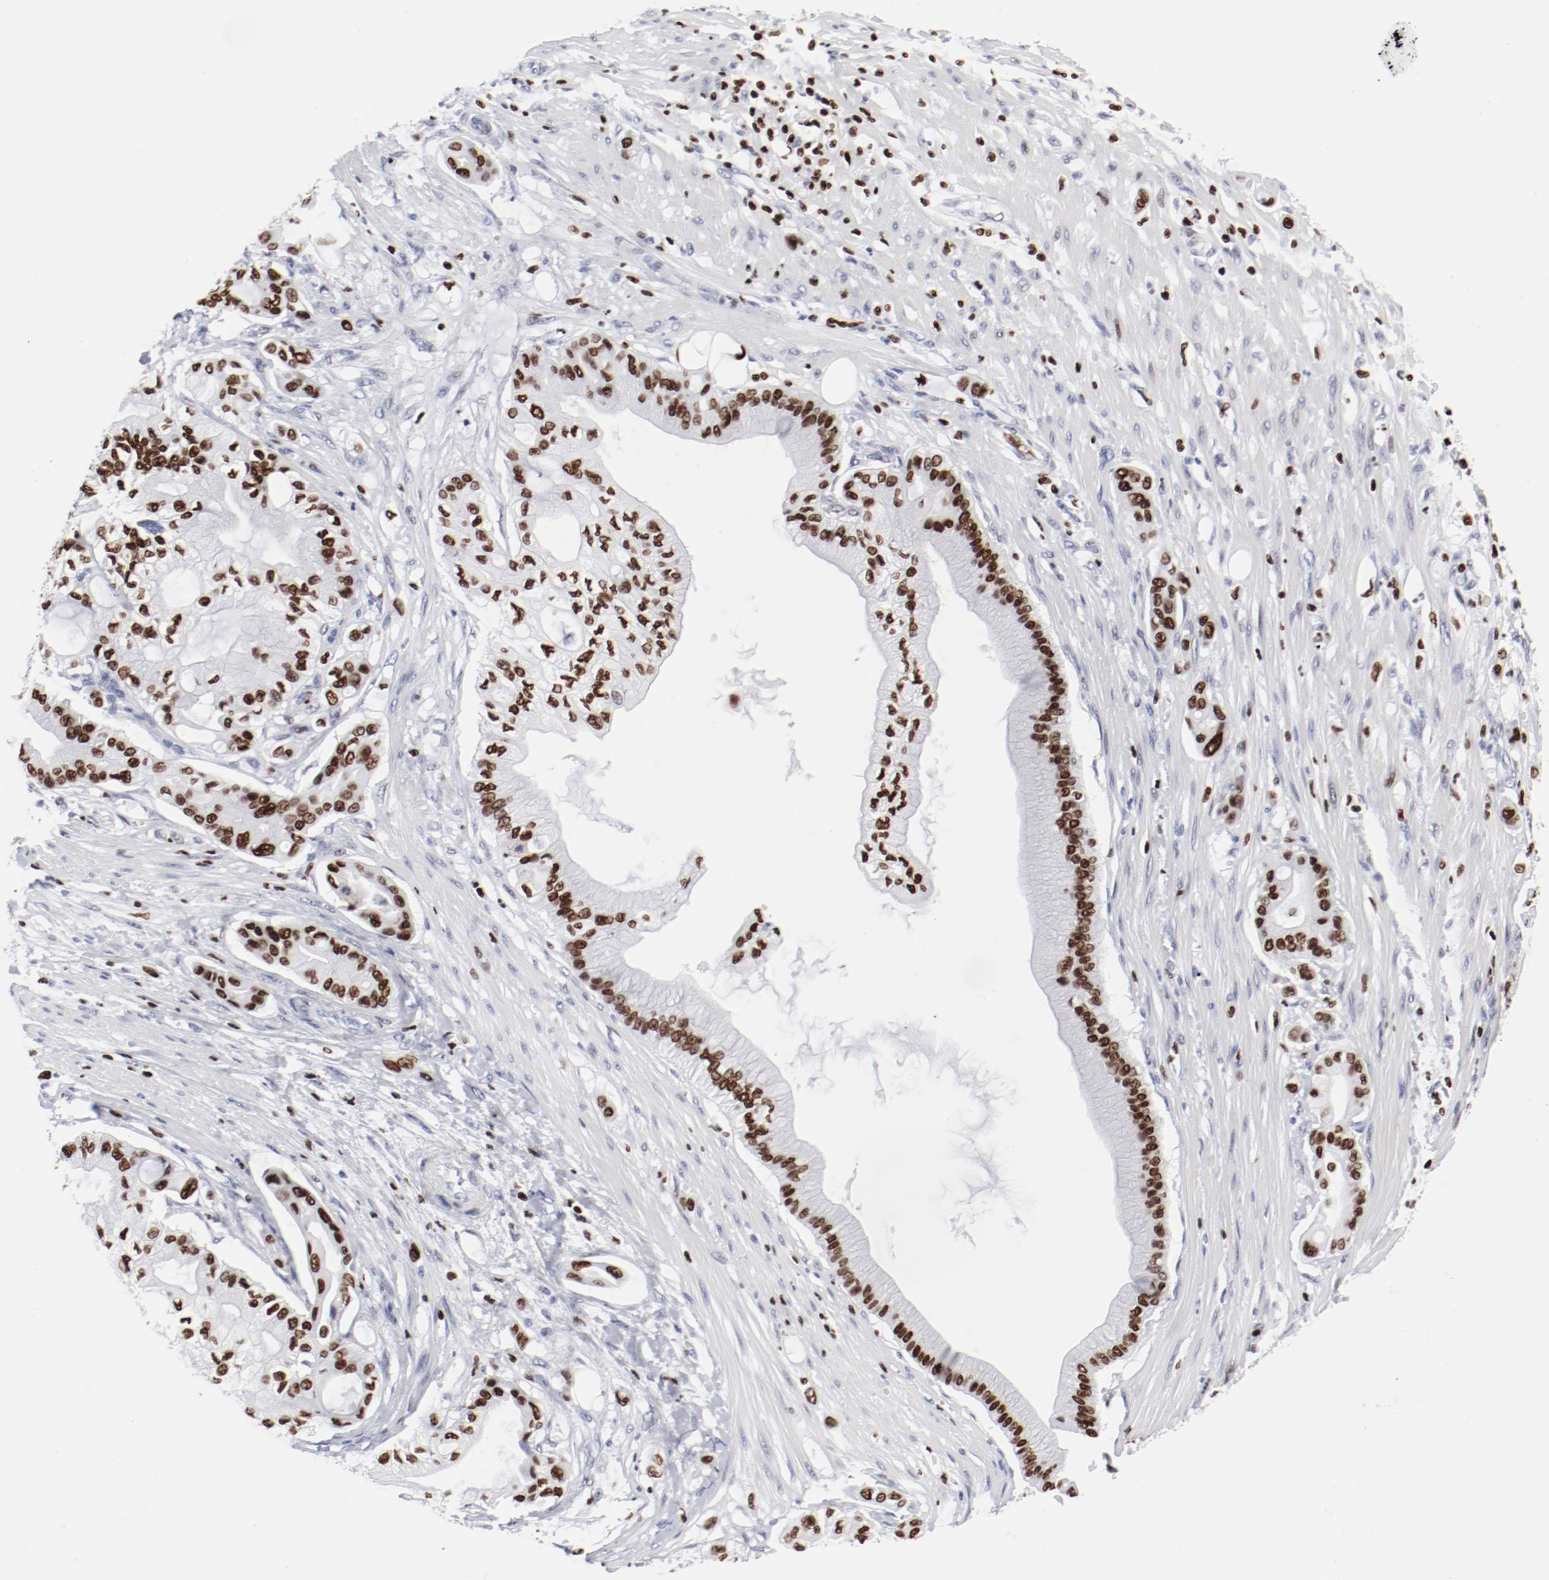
{"staining": {"intensity": "strong", "quantity": ">75%", "location": "nuclear"}, "tissue": "pancreatic cancer", "cell_type": "Tumor cells", "image_type": "cancer", "snomed": [{"axis": "morphology", "description": "Adenocarcinoma, NOS"}, {"axis": "morphology", "description": "Adenocarcinoma, metastatic, NOS"}, {"axis": "topography", "description": "Lymph node"}, {"axis": "topography", "description": "Pancreas"}, {"axis": "topography", "description": "Duodenum"}], "caption": "Immunohistochemistry (IHC) (DAB) staining of pancreatic cancer (adenocarcinoma) displays strong nuclear protein staining in about >75% of tumor cells. Nuclei are stained in blue.", "gene": "SMARCC2", "patient": {"sex": "female", "age": 64}}